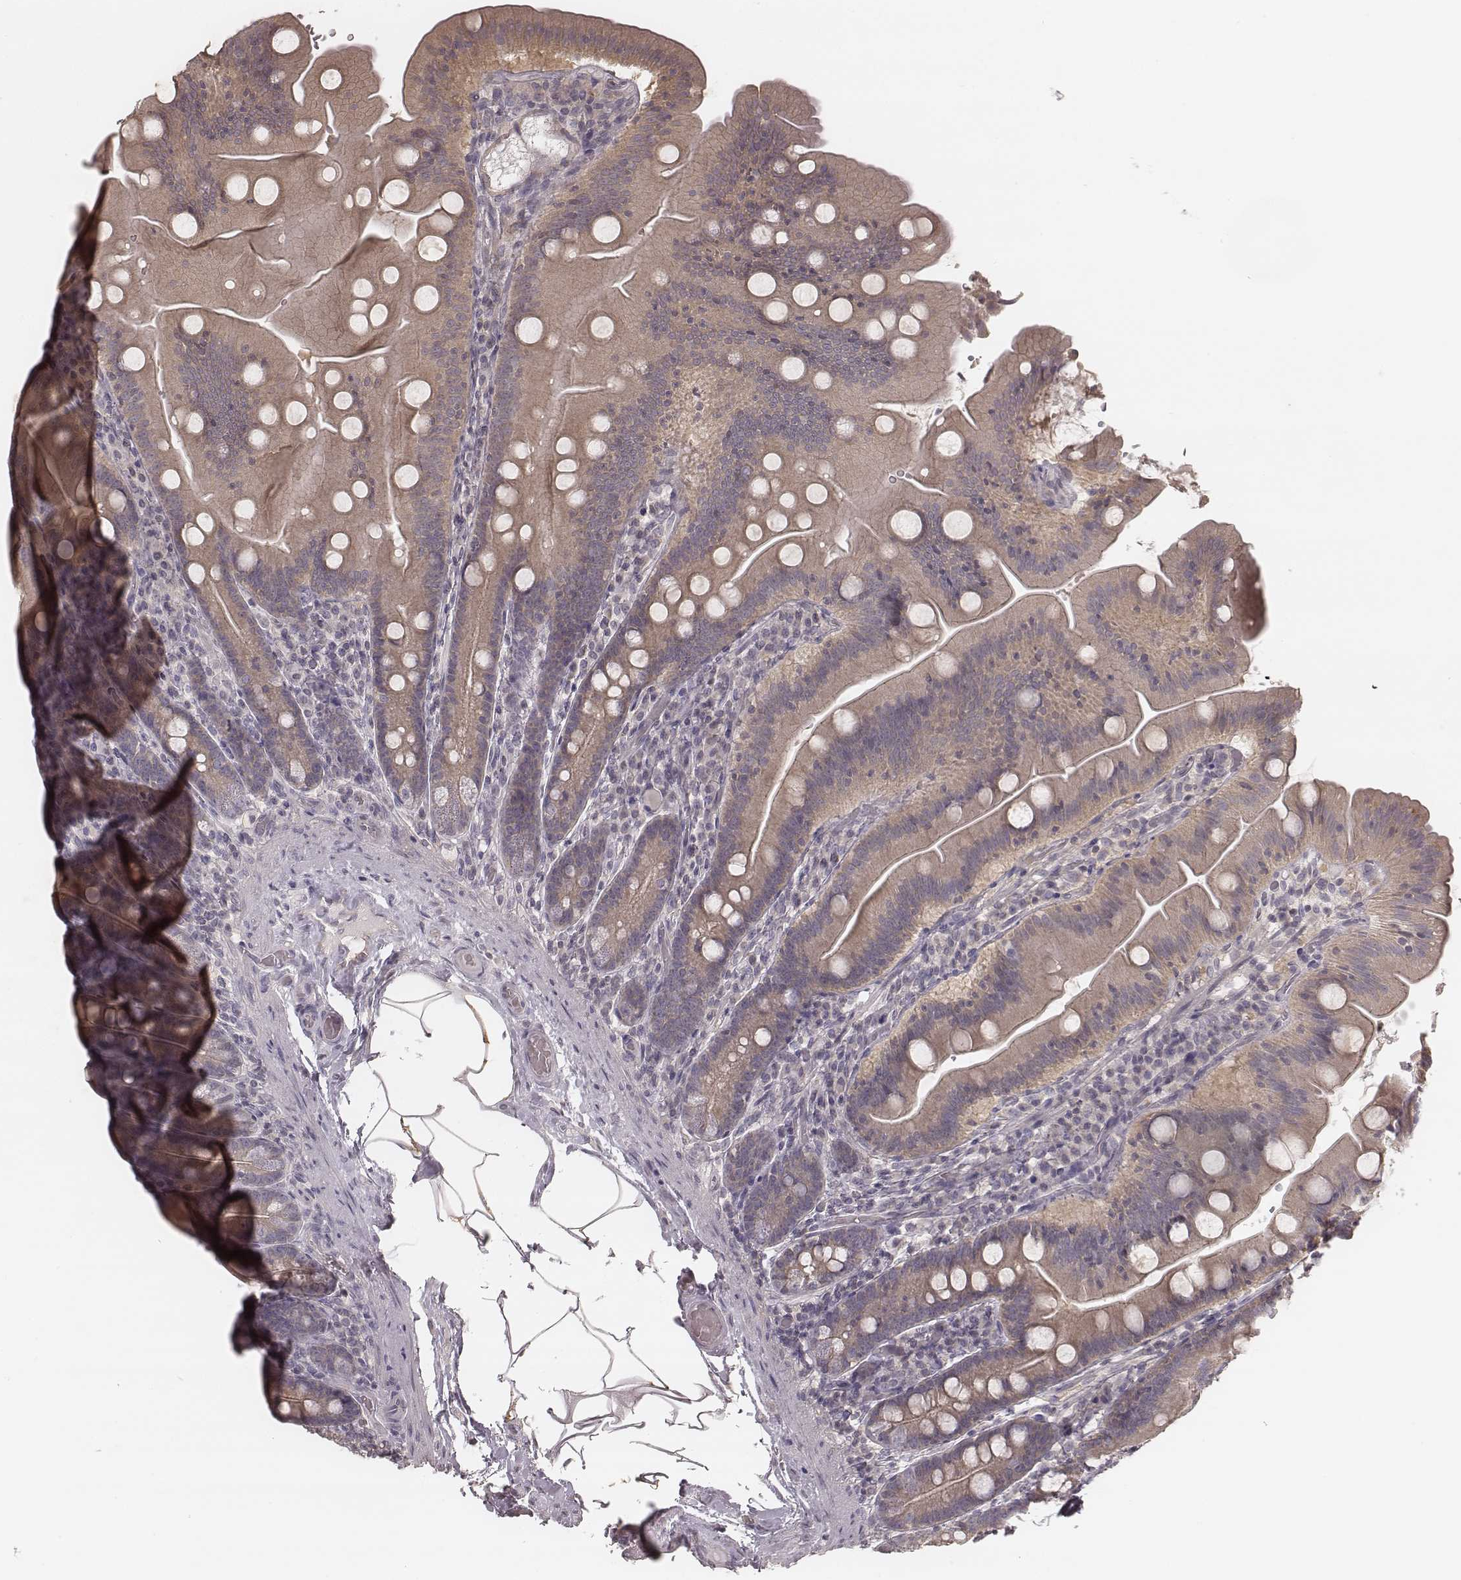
{"staining": {"intensity": "weak", "quantity": ">75%", "location": "cytoplasmic/membranous"}, "tissue": "small intestine", "cell_type": "Glandular cells", "image_type": "normal", "snomed": [{"axis": "morphology", "description": "Normal tissue, NOS"}, {"axis": "topography", "description": "Small intestine"}], "caption": "IHC of normal small intestine exhibits low levels of weak cytoplasmic/membranous positivity in about >75% of glandular cells.", "gene": "TDRD5", "patient": {"sex": "male", "age": 37}}